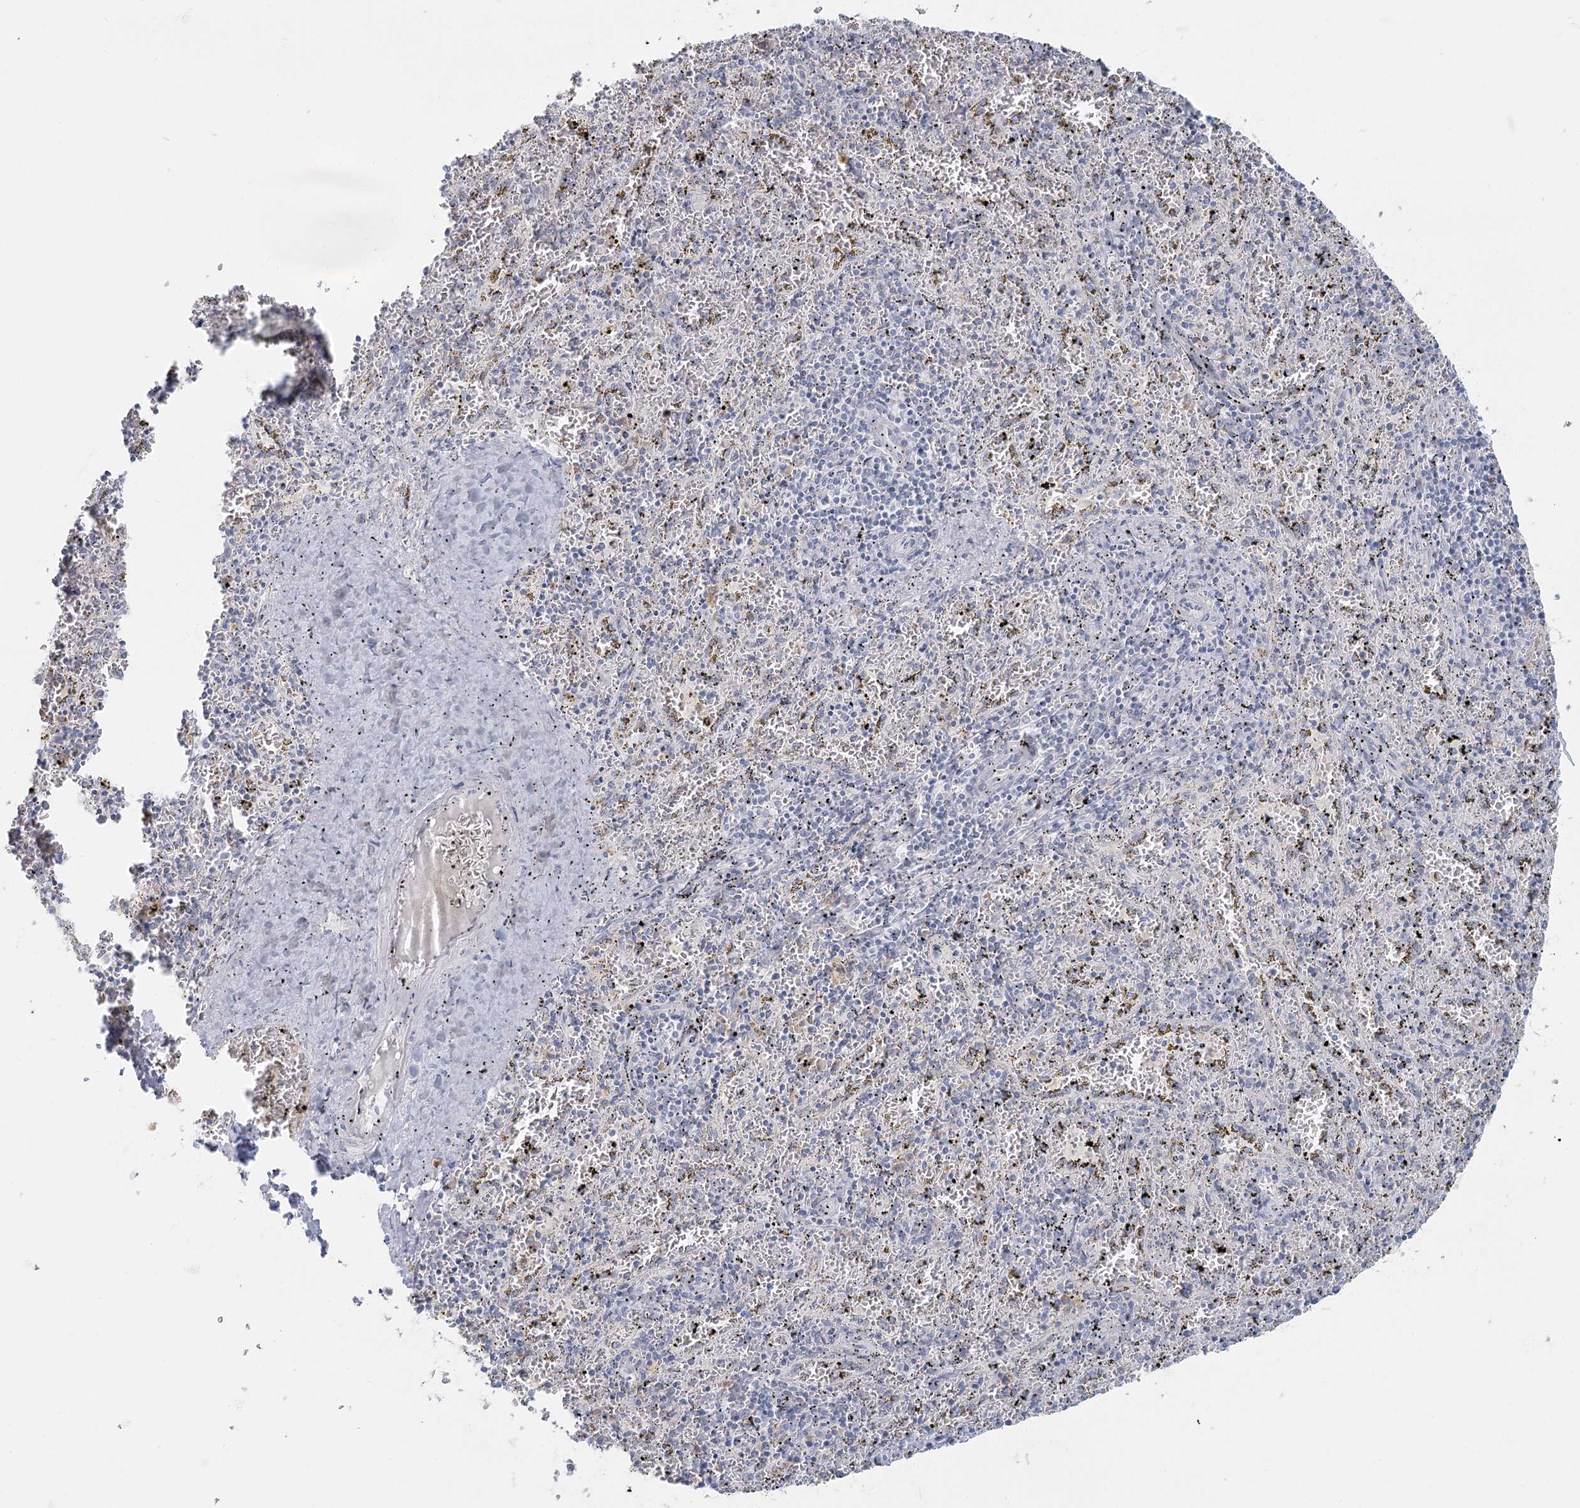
{"staining": {"intensity": "negative", "quantity": "none", "location": "none"}, "tissue": "spleen", "cell_type": "Cells in red pulp", "image_type": "normal", "snomed": [{"axis": "morphology", "description": "Normal tissue, NOS"}, {"axis": "topography", "description": "Spleen"}], "caption": "High magnification brightfield microscopy of normal spleen stained with DAB (3,3'-diaminobenzidine) (brown) and counterstained with hematoxylin (blue): cells in red pulp show no significant positivity.", "gene": "FAM110C", "patient": {"sex": "male", "age": 11}}